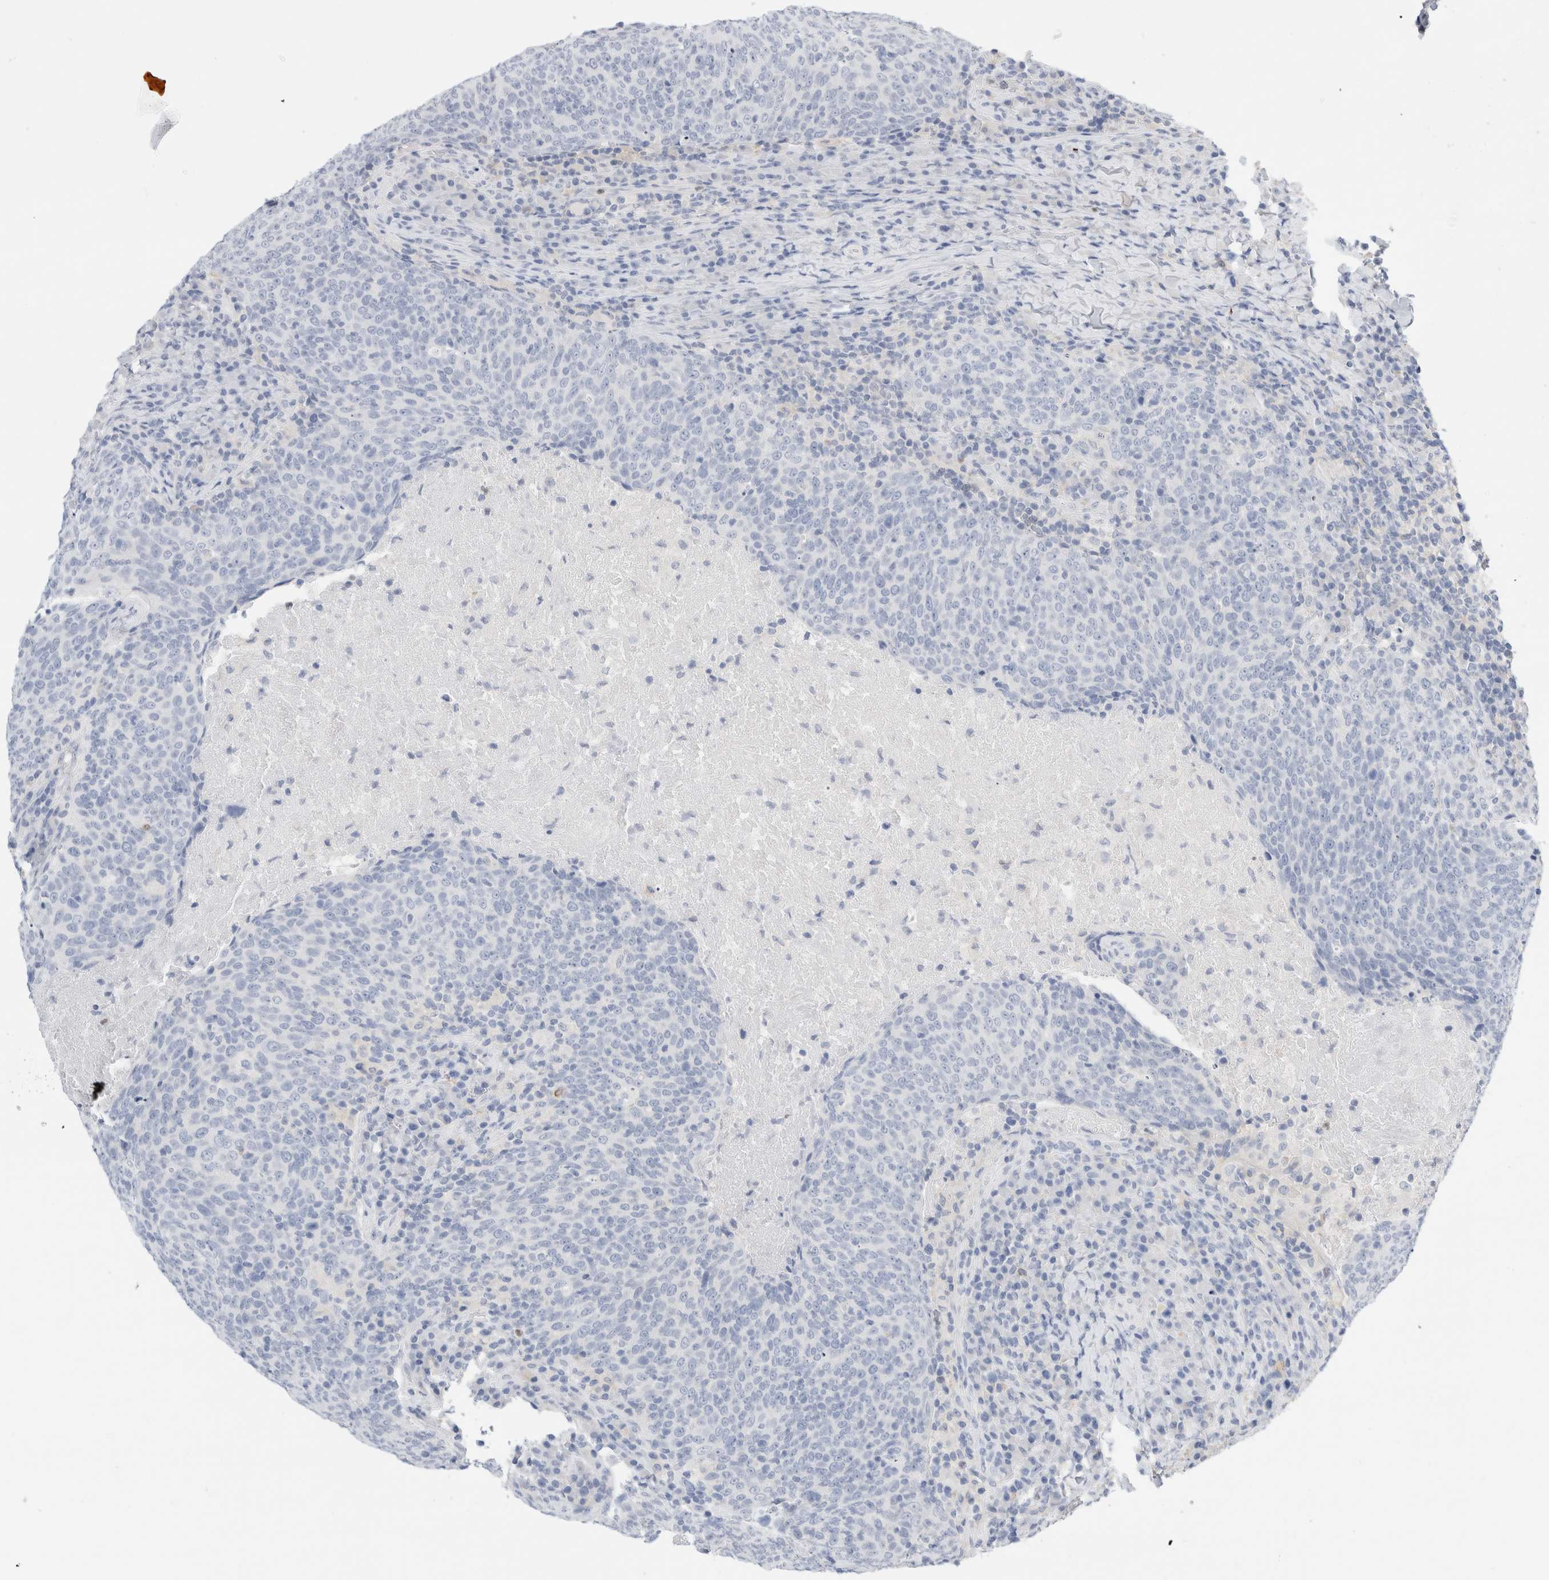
{"staining": {"intensity": "negative", "quantity": "none", "location": "none"}, "tissue": "head and neck cancer", "cell_type": "Tumor cells", "image_type": "cancer", "snomed": [{"axis": "morphology", "description": "Squamous cell carcinoma, NOS"}, {"axis": "morphology", "description": "Squamous cell carcinoma, metastatic, NOS"}, {"axis": "topography", "description": "Lymph node"}, {"axis": "topography", "description": "Head-Neck"}], "caption": "IHC micrograph of neoplastic tissue: human head and neck cancer stained with DAB (3,3'-diaminobenzidine) displays no significant protein expression in tumor cells.", "gene": "ADAM30", "patient": {"sex": "male", "age": 62}}